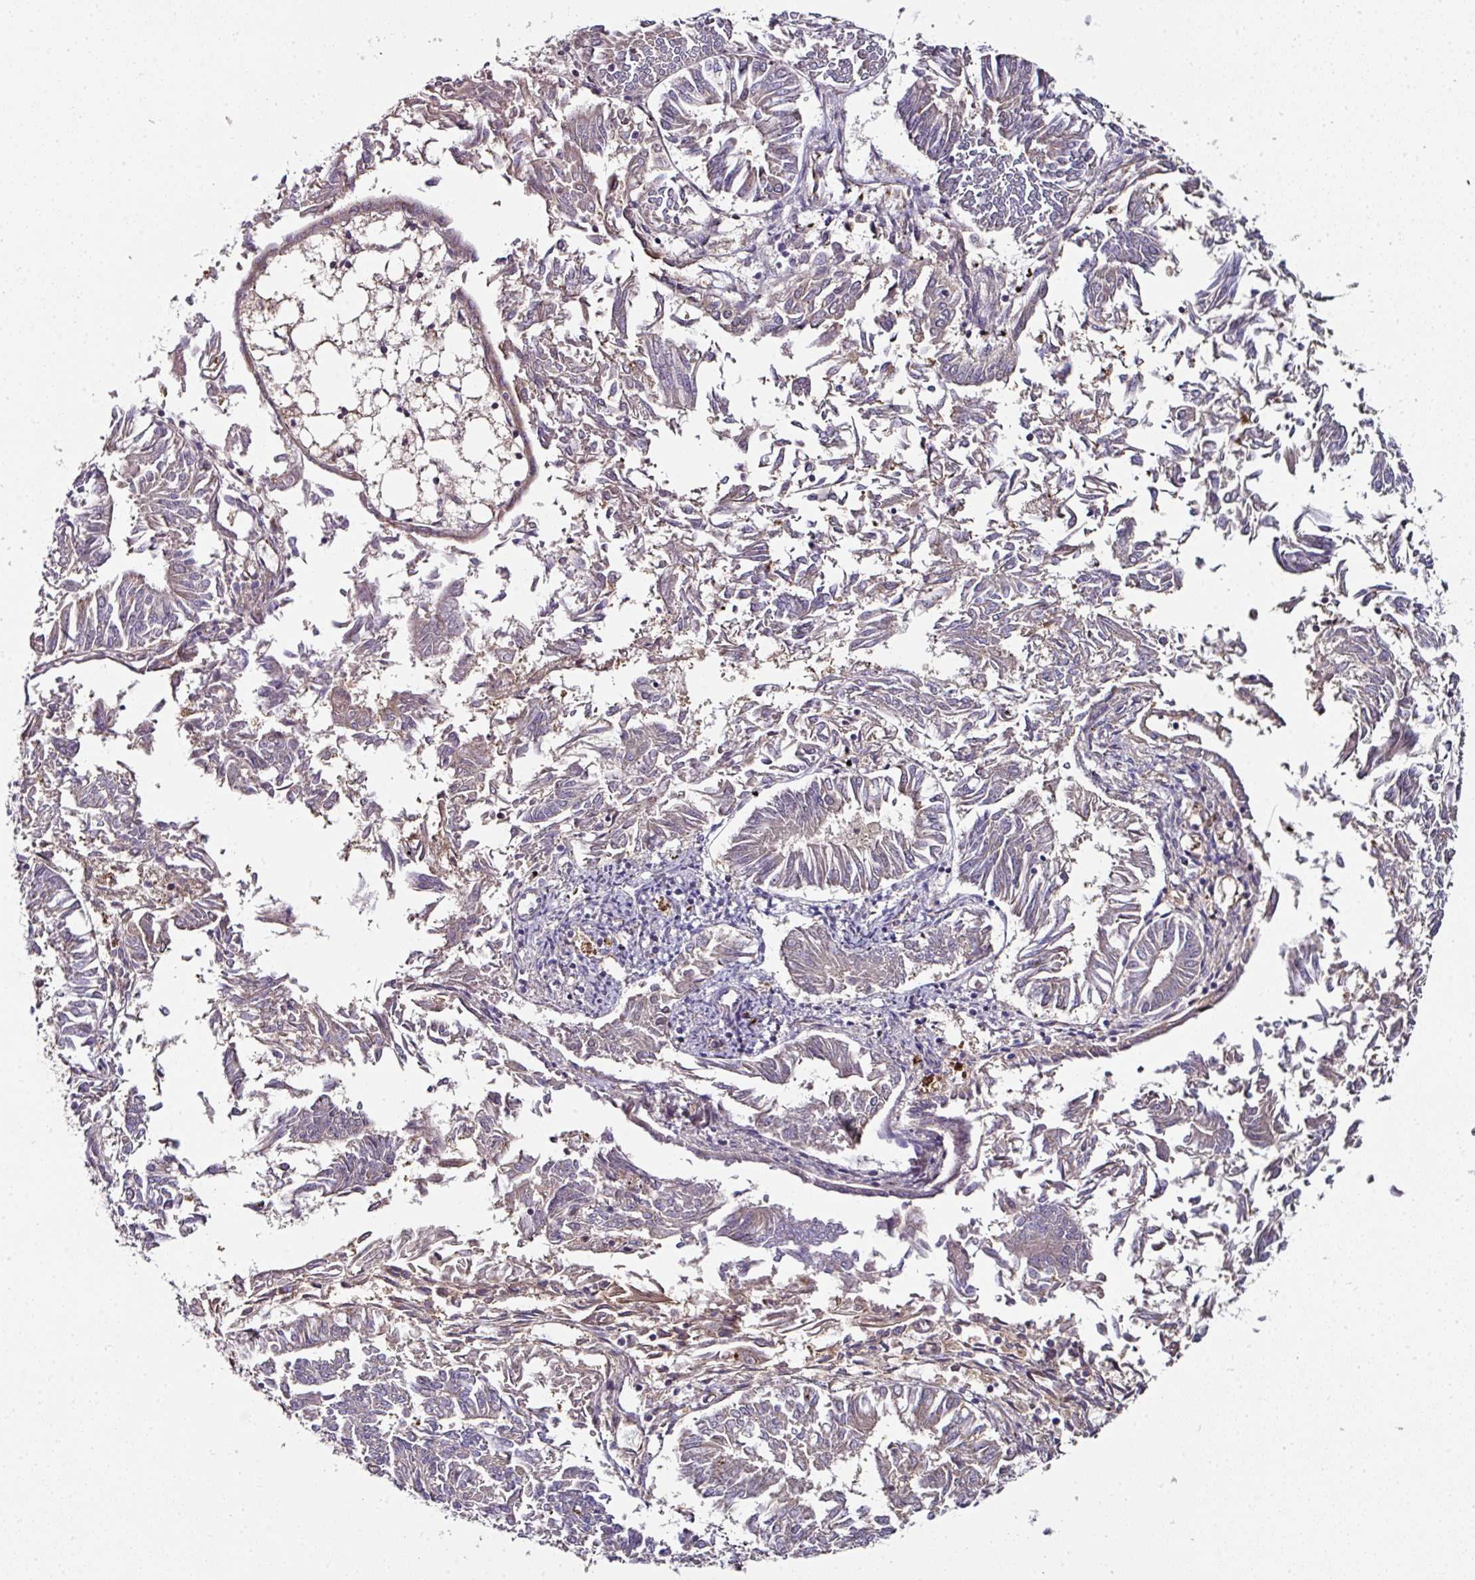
{"staining": {"intensity": "weak", "quantity": "<25%", "location": "cytoplasmic/membranous"}, "tissue": "endometrial cancer", "cell_type": "Tumor cells", "image_type": "cancer", "snomed": [{"axis": "morphology", "description": "Adenocarcinoma, NOS"}, {"axis": "topography", "description": "Endometrium"}], "caption": "IHC of human adenocarcinoma (endometrial) displays no expression in tumor cells.", "gene": "CTDSP2", "patient": {"sex": "female", "age": 58}}